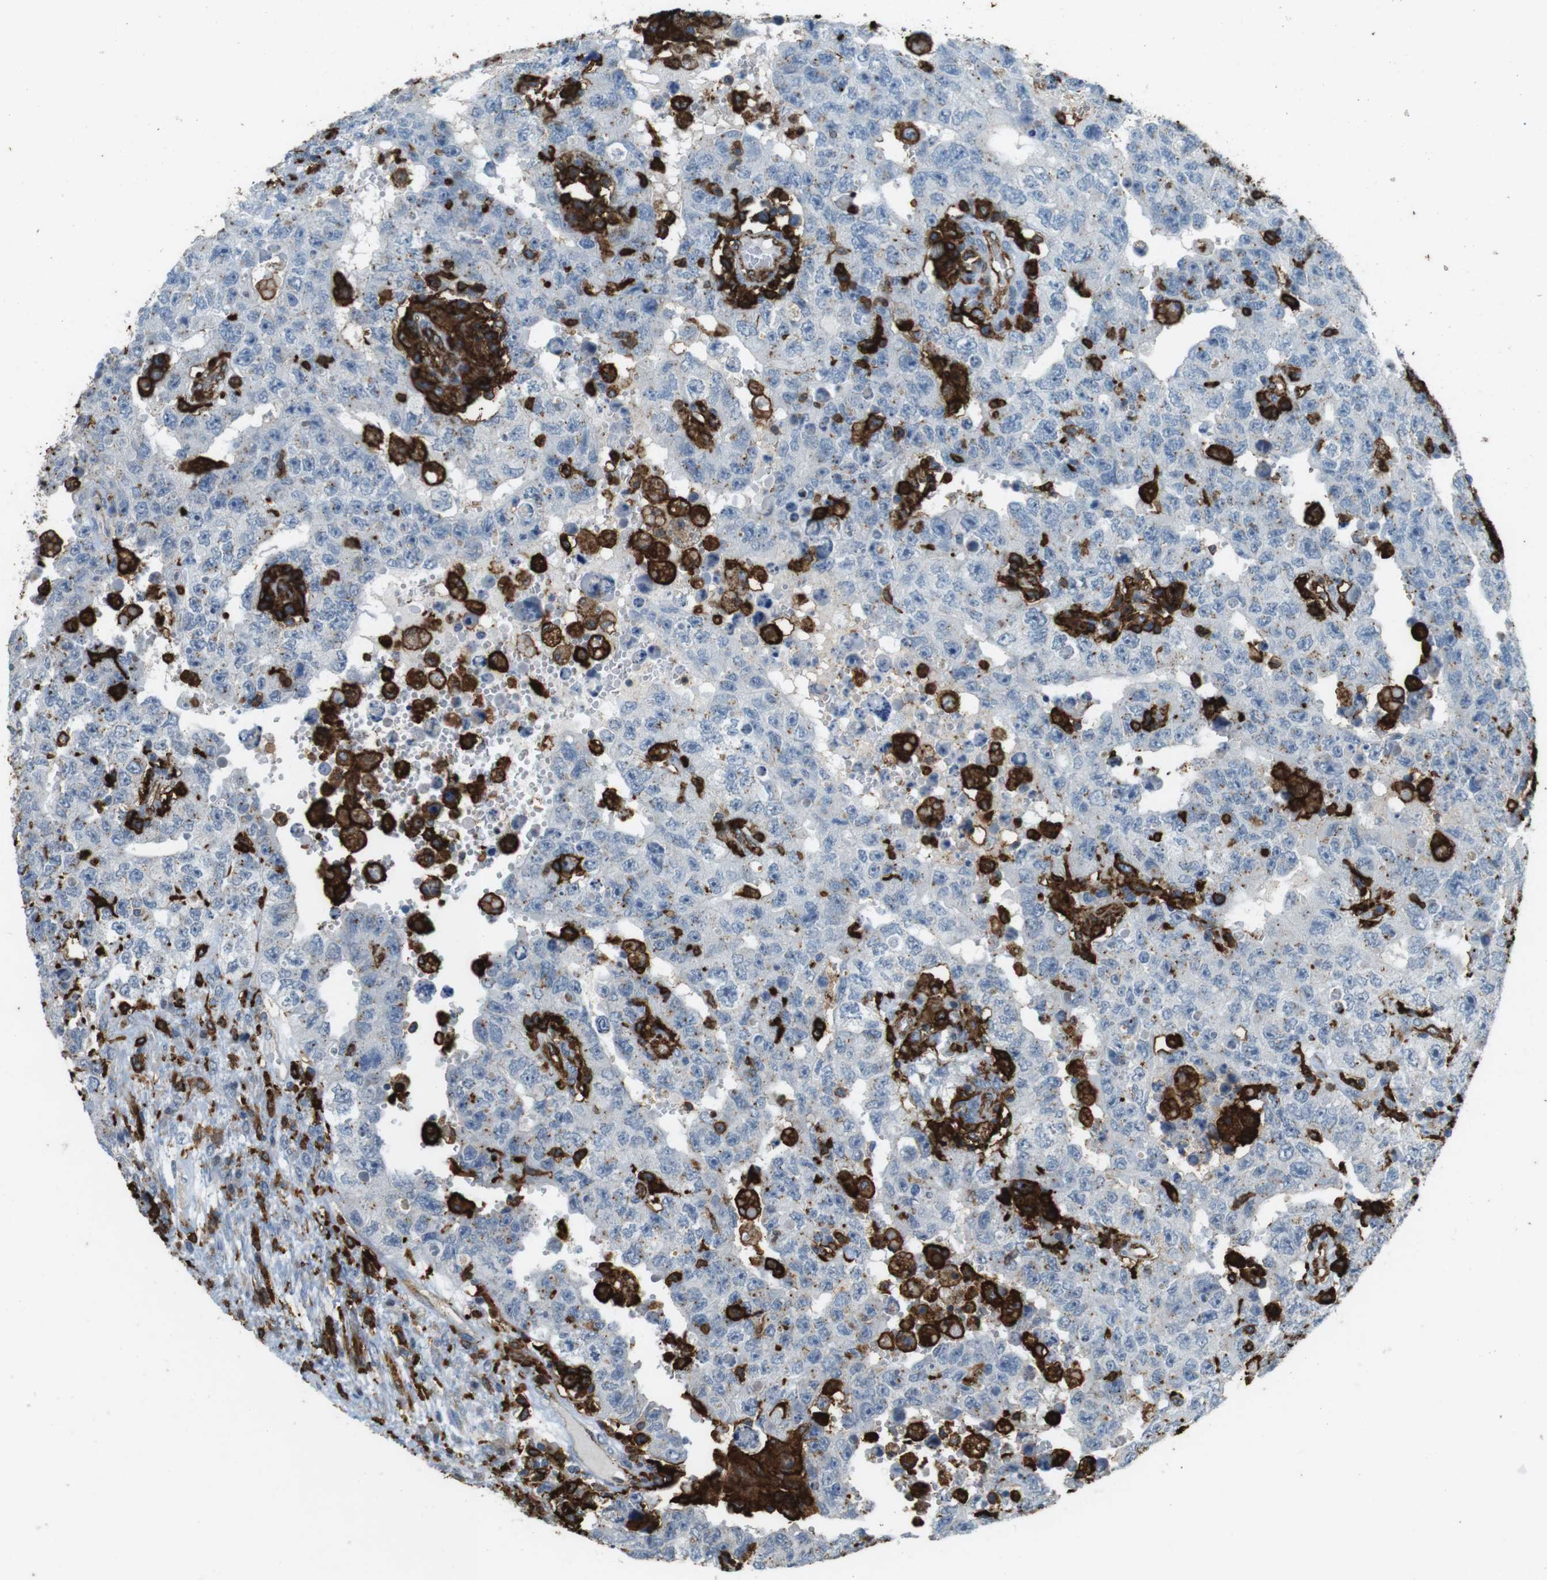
{"staining": {"intensity": "negative", "quantity": "none", "location": "none"}, "tissue": "testis cancer", "cell_type": "Tumor cells", "image_type": "cancer", "snomed": [{"axis": "morphology", "description": "Carcinoma, Embryonal, NOS"}, {"axis": "topography", "description": "Testis"}], "caption": "IHC image of embryonal carcinoma (testis) stained for a protein (brown), which demonstrates no positivity in tumor cells.", "gene": "HLA-DRA", "patient": {"sex": "male", "age": 26}}